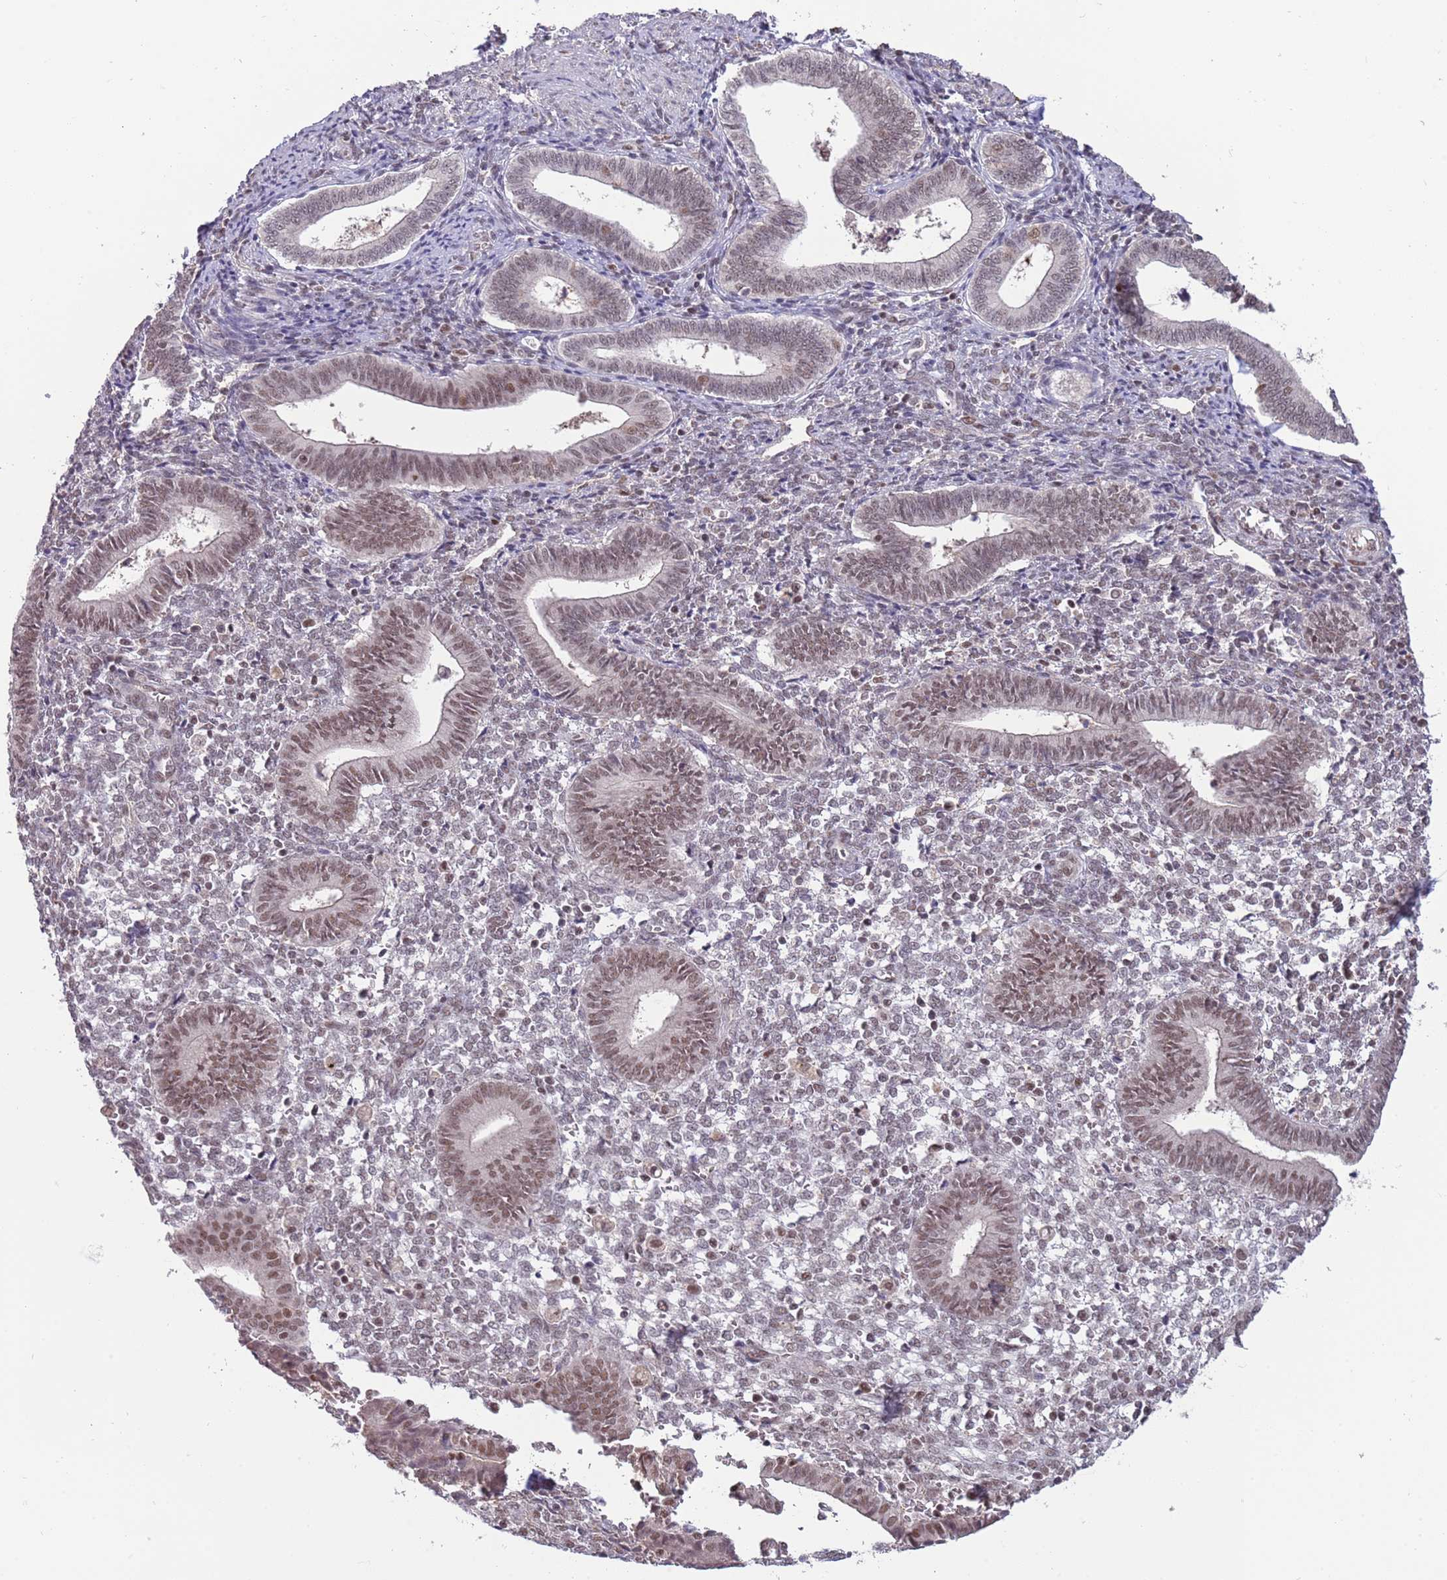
{"staining": {"intensity": "negative", "quantity": "none", "location": "none"}, "tissue": "endometrium", "cell_type": "Cells in endometrial stroma", "image_type": "normal", "snomed": [{"axis": "morphology", "description": "Normal tissue, NOS"}, {"axis": "topography", "description": "Other"}, {"axis": "topography", "description": "Endometrium"}], "caption": "This micrograph is of benign endometrium stained with immunohistochemistry to label a protein in brown with the nuclei are counter-stained blue. There is no expression in cells in endometrial stroma.", "gene": "ZBTB7A", "patient": {"sex": "female", "age": 44}}